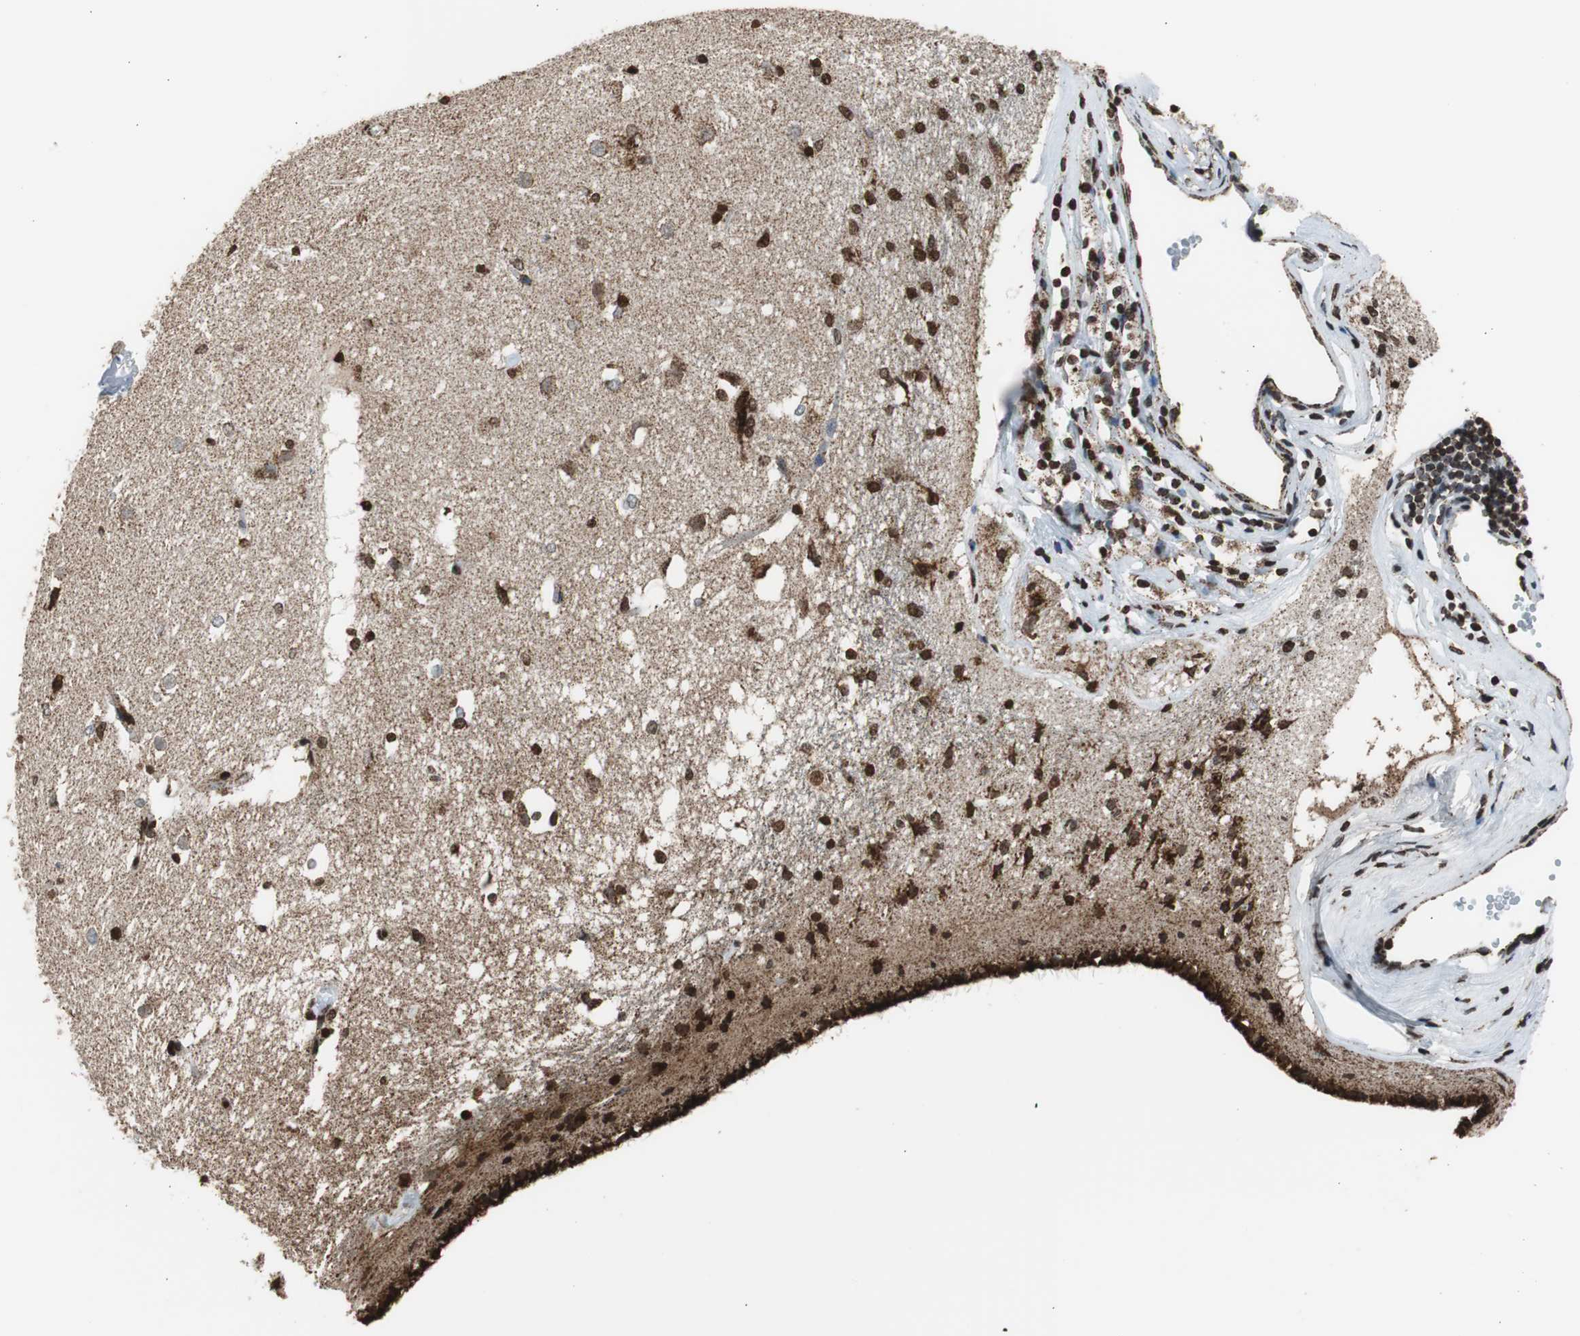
{"staining": {"intensity": "strong", "quantity": ">75%", "location": "cytoplasmic/membranous"}, "tissue": "caudate", "cell_type": "Glial cells", "image_type": "normal", "snomed": [{"axis": "morphology", "description": "Normal tissue, NOS"}, {"axis": "topography", "description": "Lateral ventricle wall"}], "caption": "Approximately >75% of glial cells in benign human caudate exhibit strong cytoplasmic/membranous protein positivity as visualized by brown immunohistochemical staining.", "gene": "HSPA9", "patient": {"sex": "female", "age": 19}}